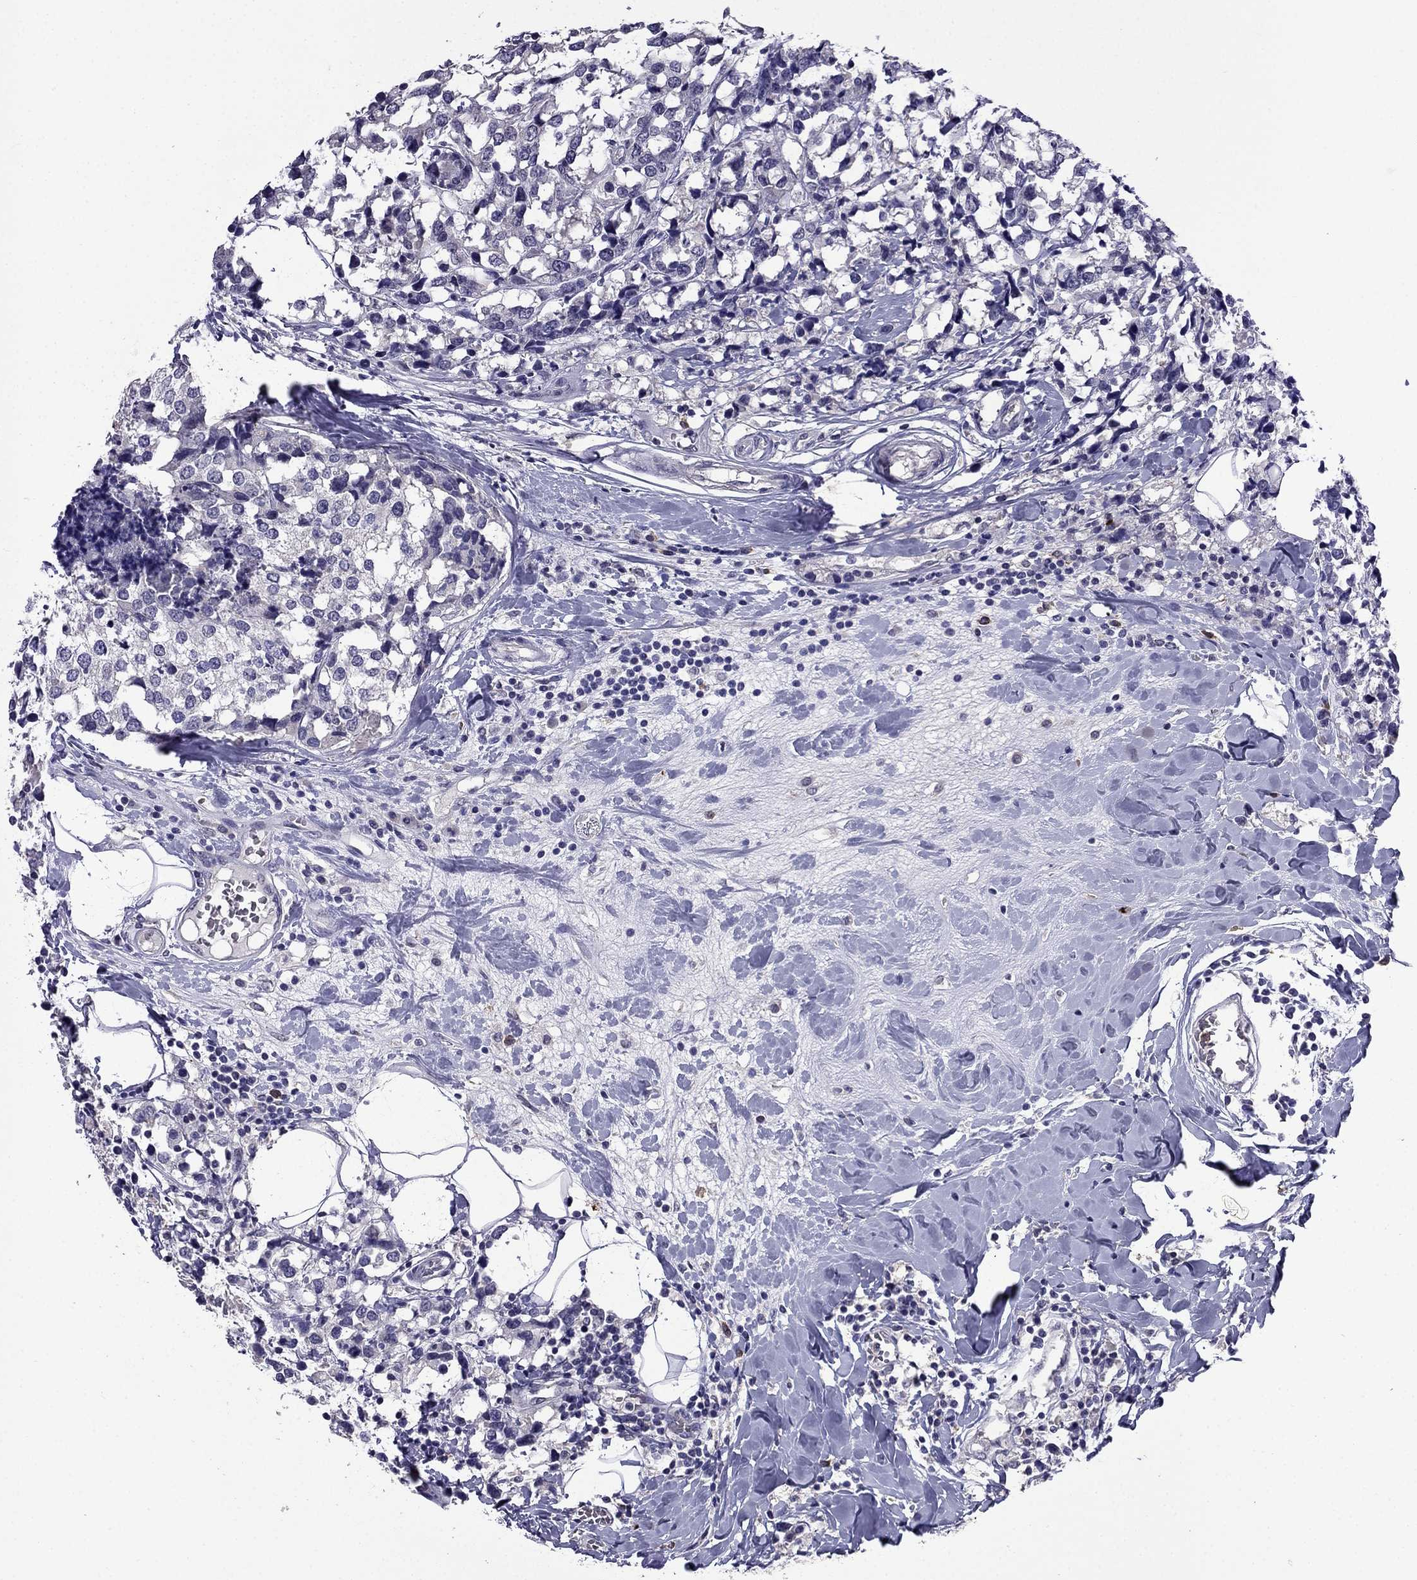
{"staining": {"intensity": "negative", "quantity": "none", "location": "none"}, "tissue": "breast cancer", "cell_type": "Tumor cells", "image_type": "cancer", "snomed": [{"axis": "morphology", "description": "Lobular carcinoma"}, {"axis": "topography", "description": "Breast"}], "caption": "The micrograph demonstrates no significant expression in tumor cells of breast lobular carcinoma.", "gene": "AQP9", "patient": {"sex": "female", "age": 59}}